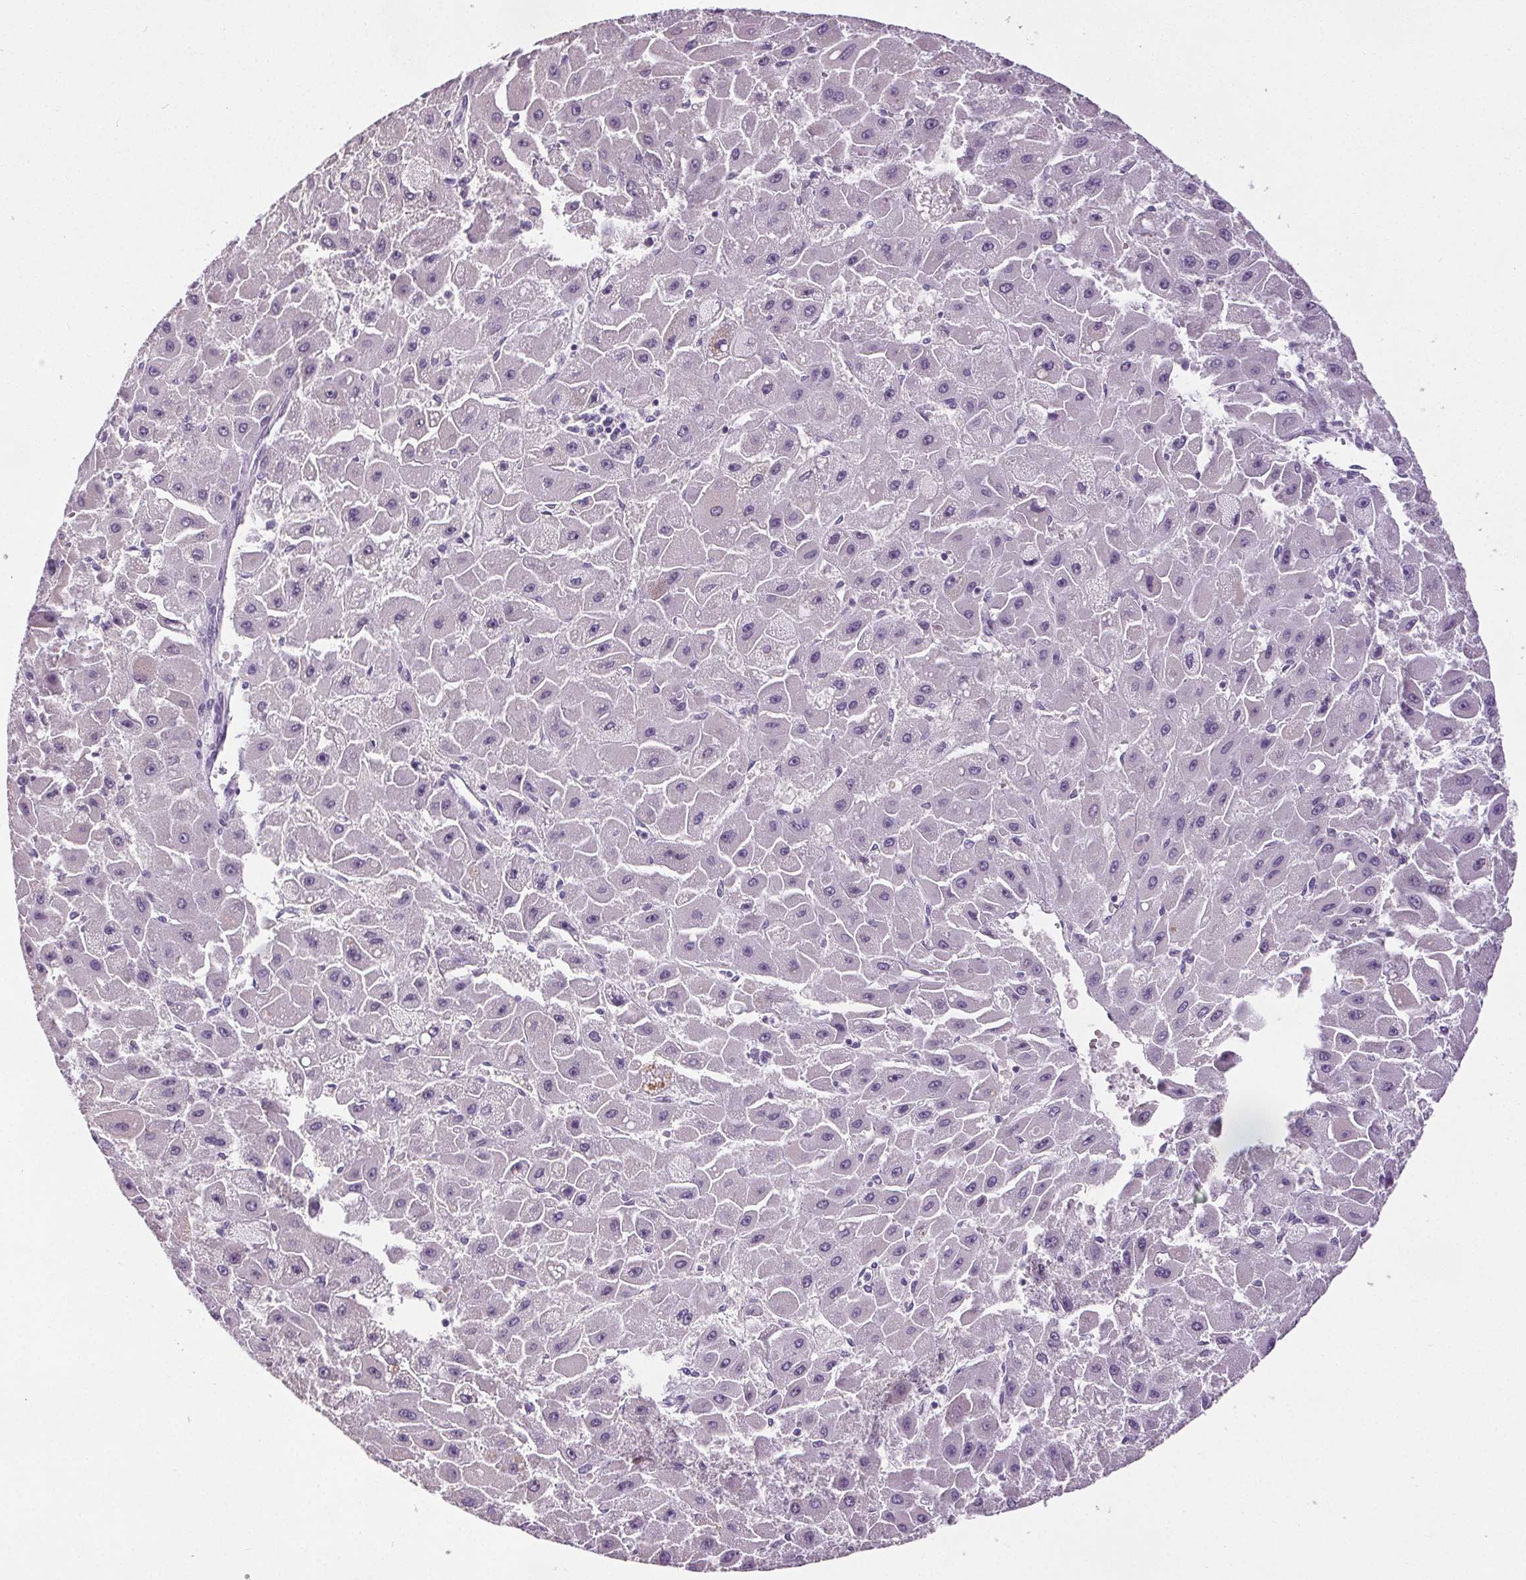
{"staining": {"intensity": "negative", "quantity": "none", "location": "none"}, "tissue": "liver cancer", "cell_type": "Tumor cells", "image_type": "cancer", "snomed": [{"axis": "morphology", "description": "Carcinoma, Hepatocellular, NOS"}, {"axis": "topography", "description": "Liver"}], "caption": "This photomicrograph is of liver hepatocellular carcinoma stained with immunohistochemistry (IHC) to label a protein in brown with the nuclei are counter-stained blue. There is no positivity in tumor cells.", "gene": "GPIHBP1", "patient": {"sex": "female", "age": 25}}